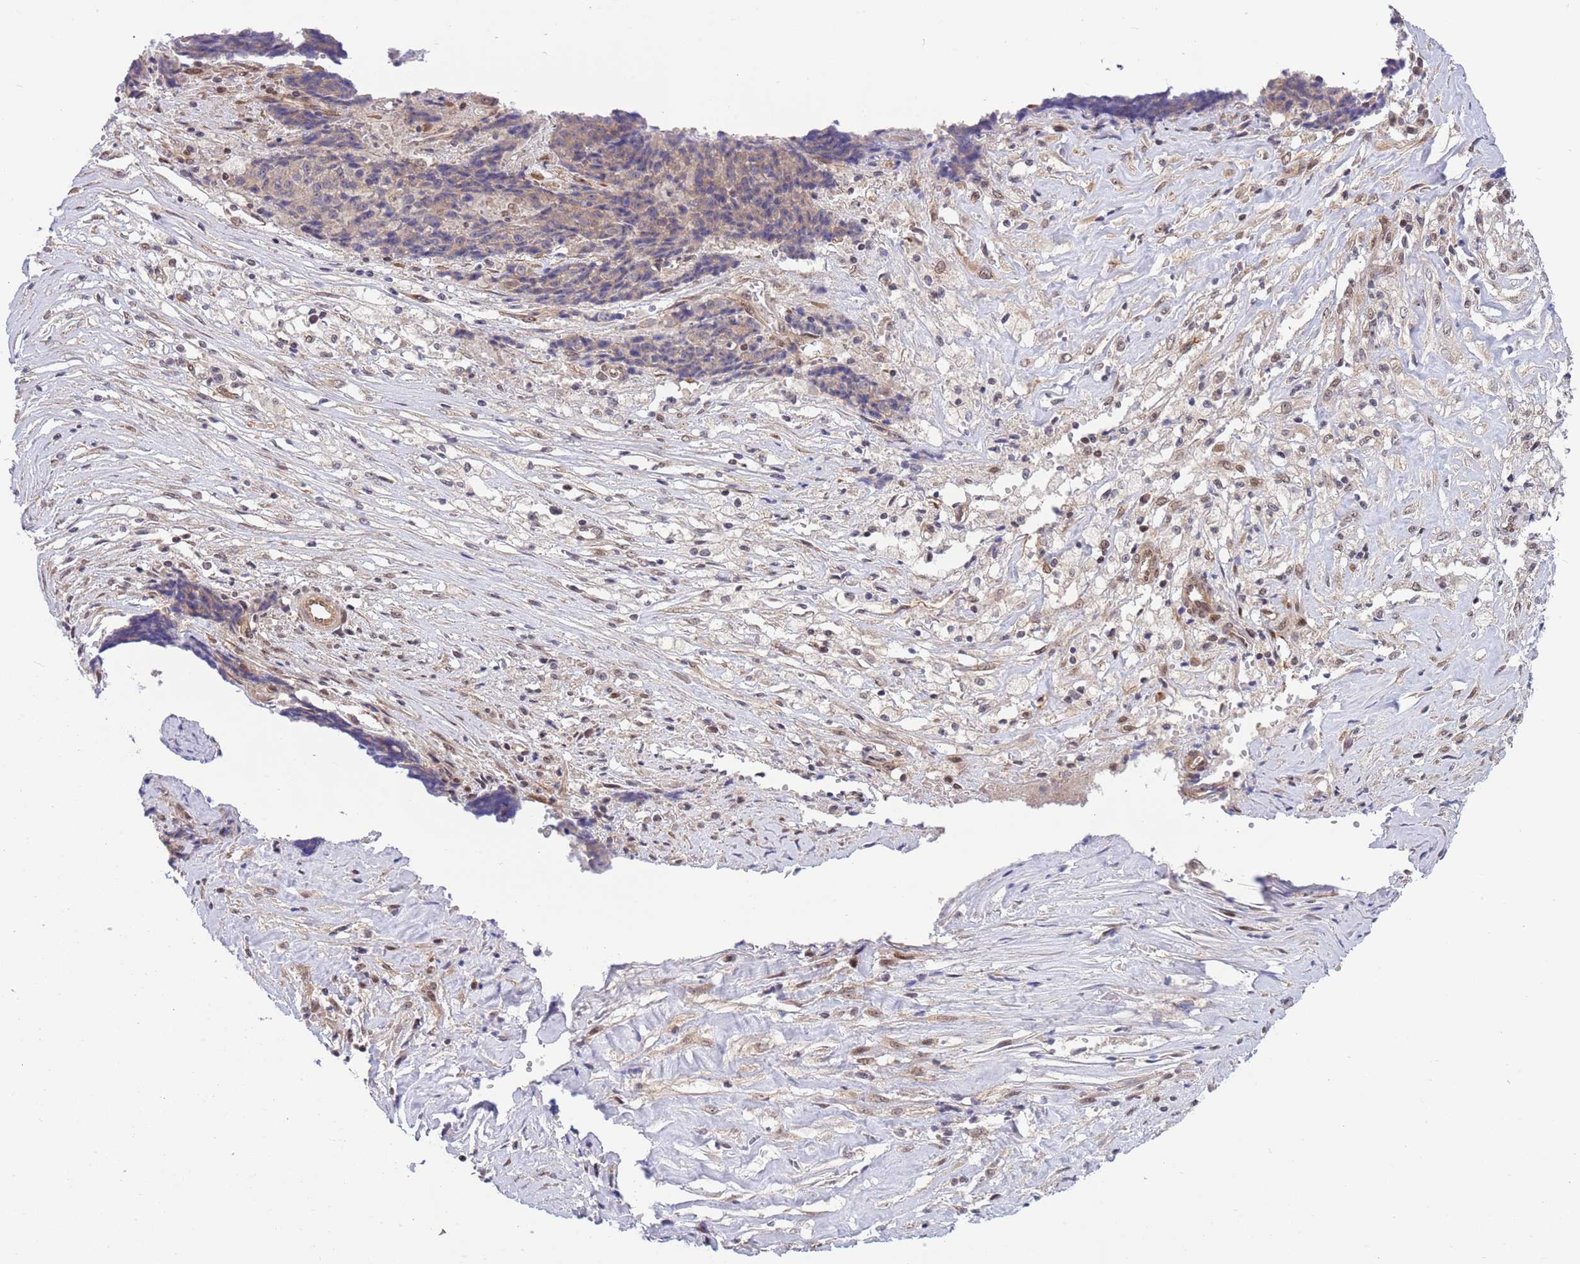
{"staining": {"intensity": "weak", "quantity": "25%-75%", "location": "cytoplasmic/membranous"}, "tissue": "ovarian cancer", "cell_type": "Tumor cells", "image_type": "cancer", "snomed": [{"axis": "morphology", "description": "Carcinoma, endometroid"}, {"axis": "topography", "description": "Ovary"}], "caption": "Ovarian endometroid carcinoma tissue demonstrates weak cytoplasmic/membranous staining in approximately 25%-75% of tumor cells, visualized by immunohistochemistry. Immunohistochemistry stains the protein of interest in brown and the nuclei are stained blue.", "gene": "TBX10", "patient": {"sex": "female", "age": 42}}